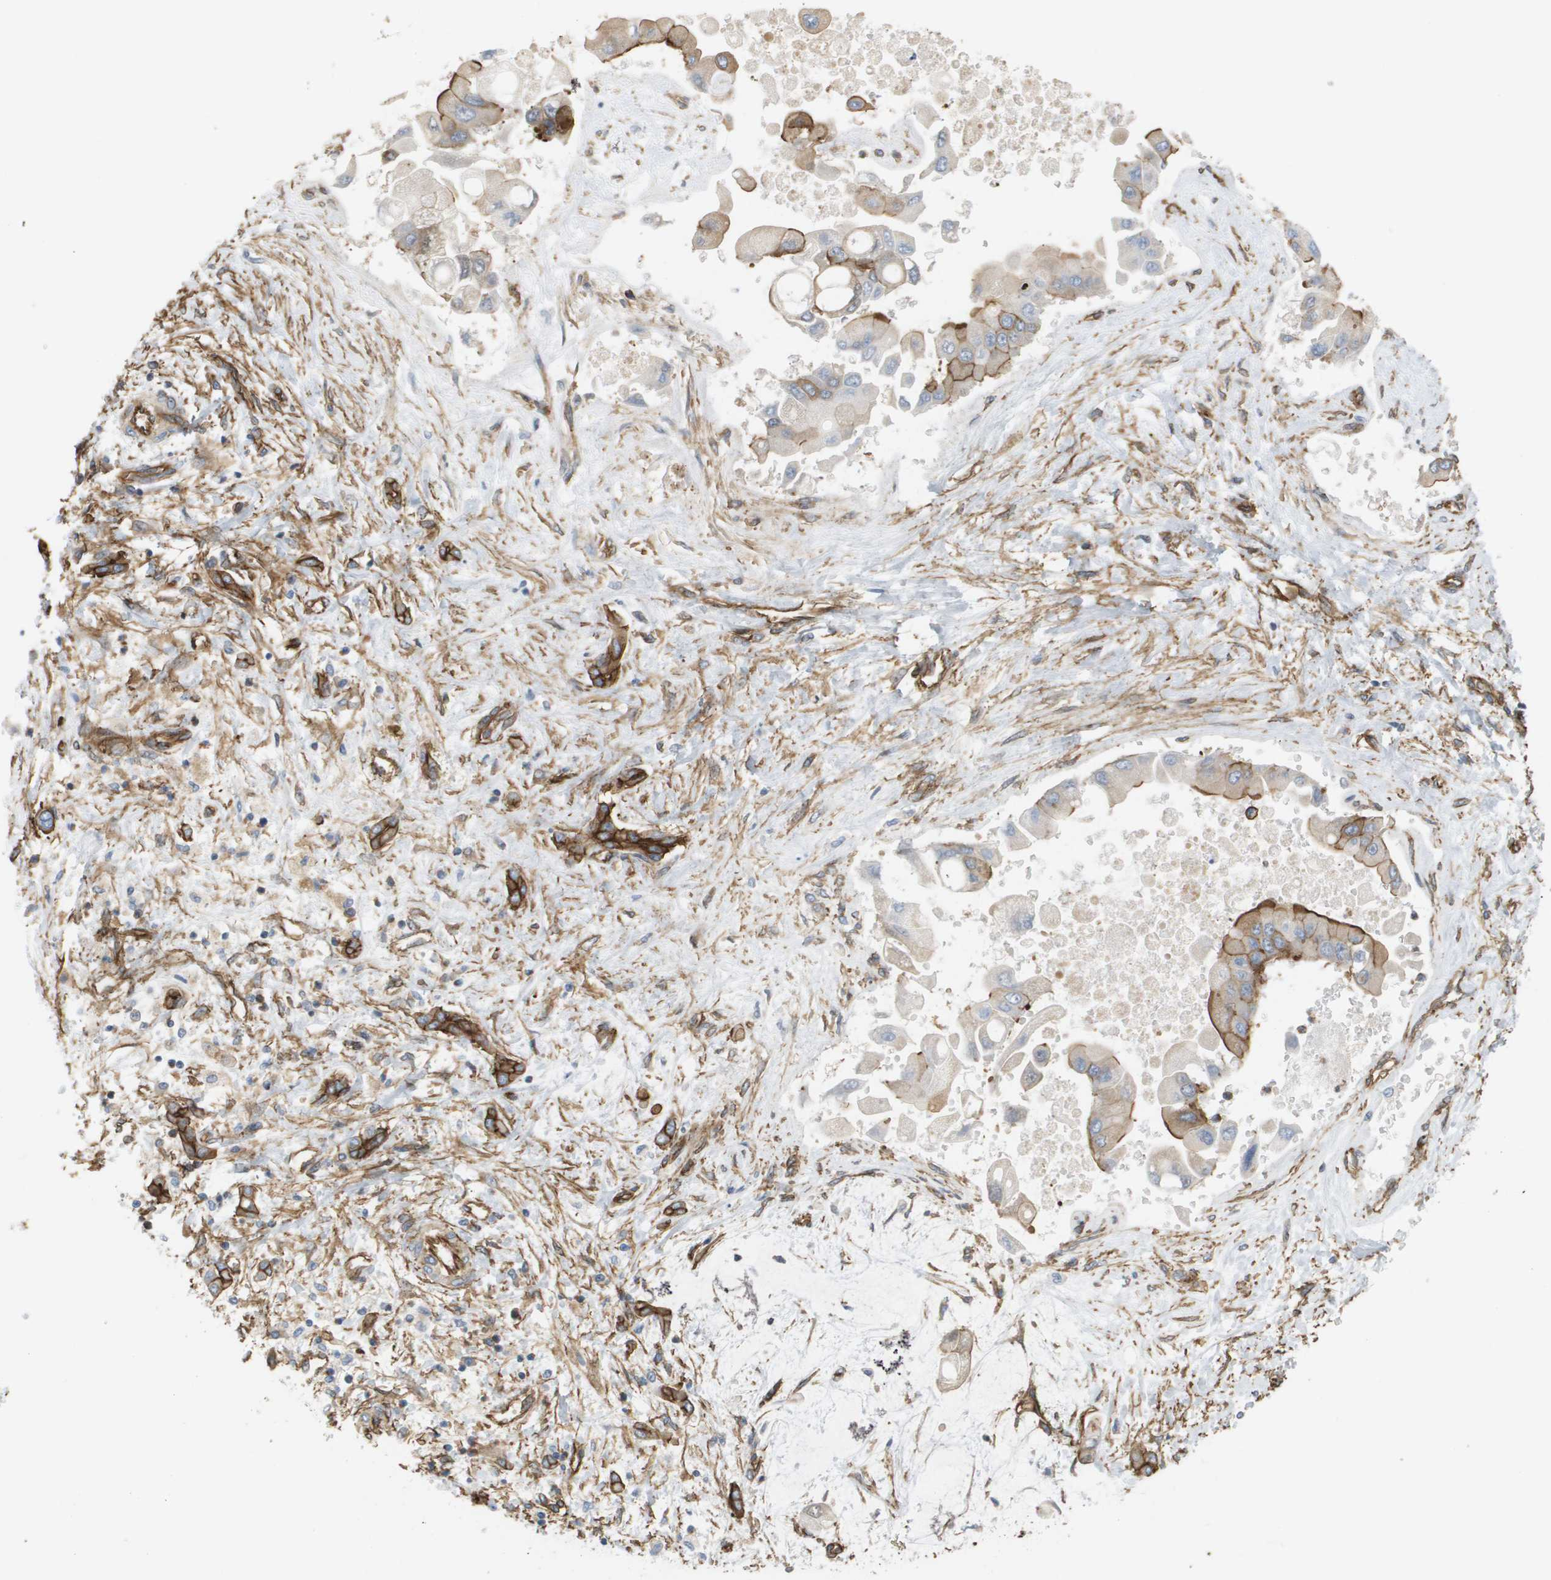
{"staining": {"intensity": "moderate", "quantity": ">75%", "location": "cytoplasmic/membranous"}, "tissue": "liver cancer", "cell_type": "Tumor cells", "image_type": "cancer", "snomed": [{"axis": "morphology", "description": "Cholangiocarcinoma"}, {"axis": "topography", "description": "Liver"}], "caption": "Tumor cells reveal moderate cytoplasmic/membranous expression in approximately >75% of cells in liver cancer.", "gene": "SGMS2", "patient": {"sex": "male", "age": 50}}